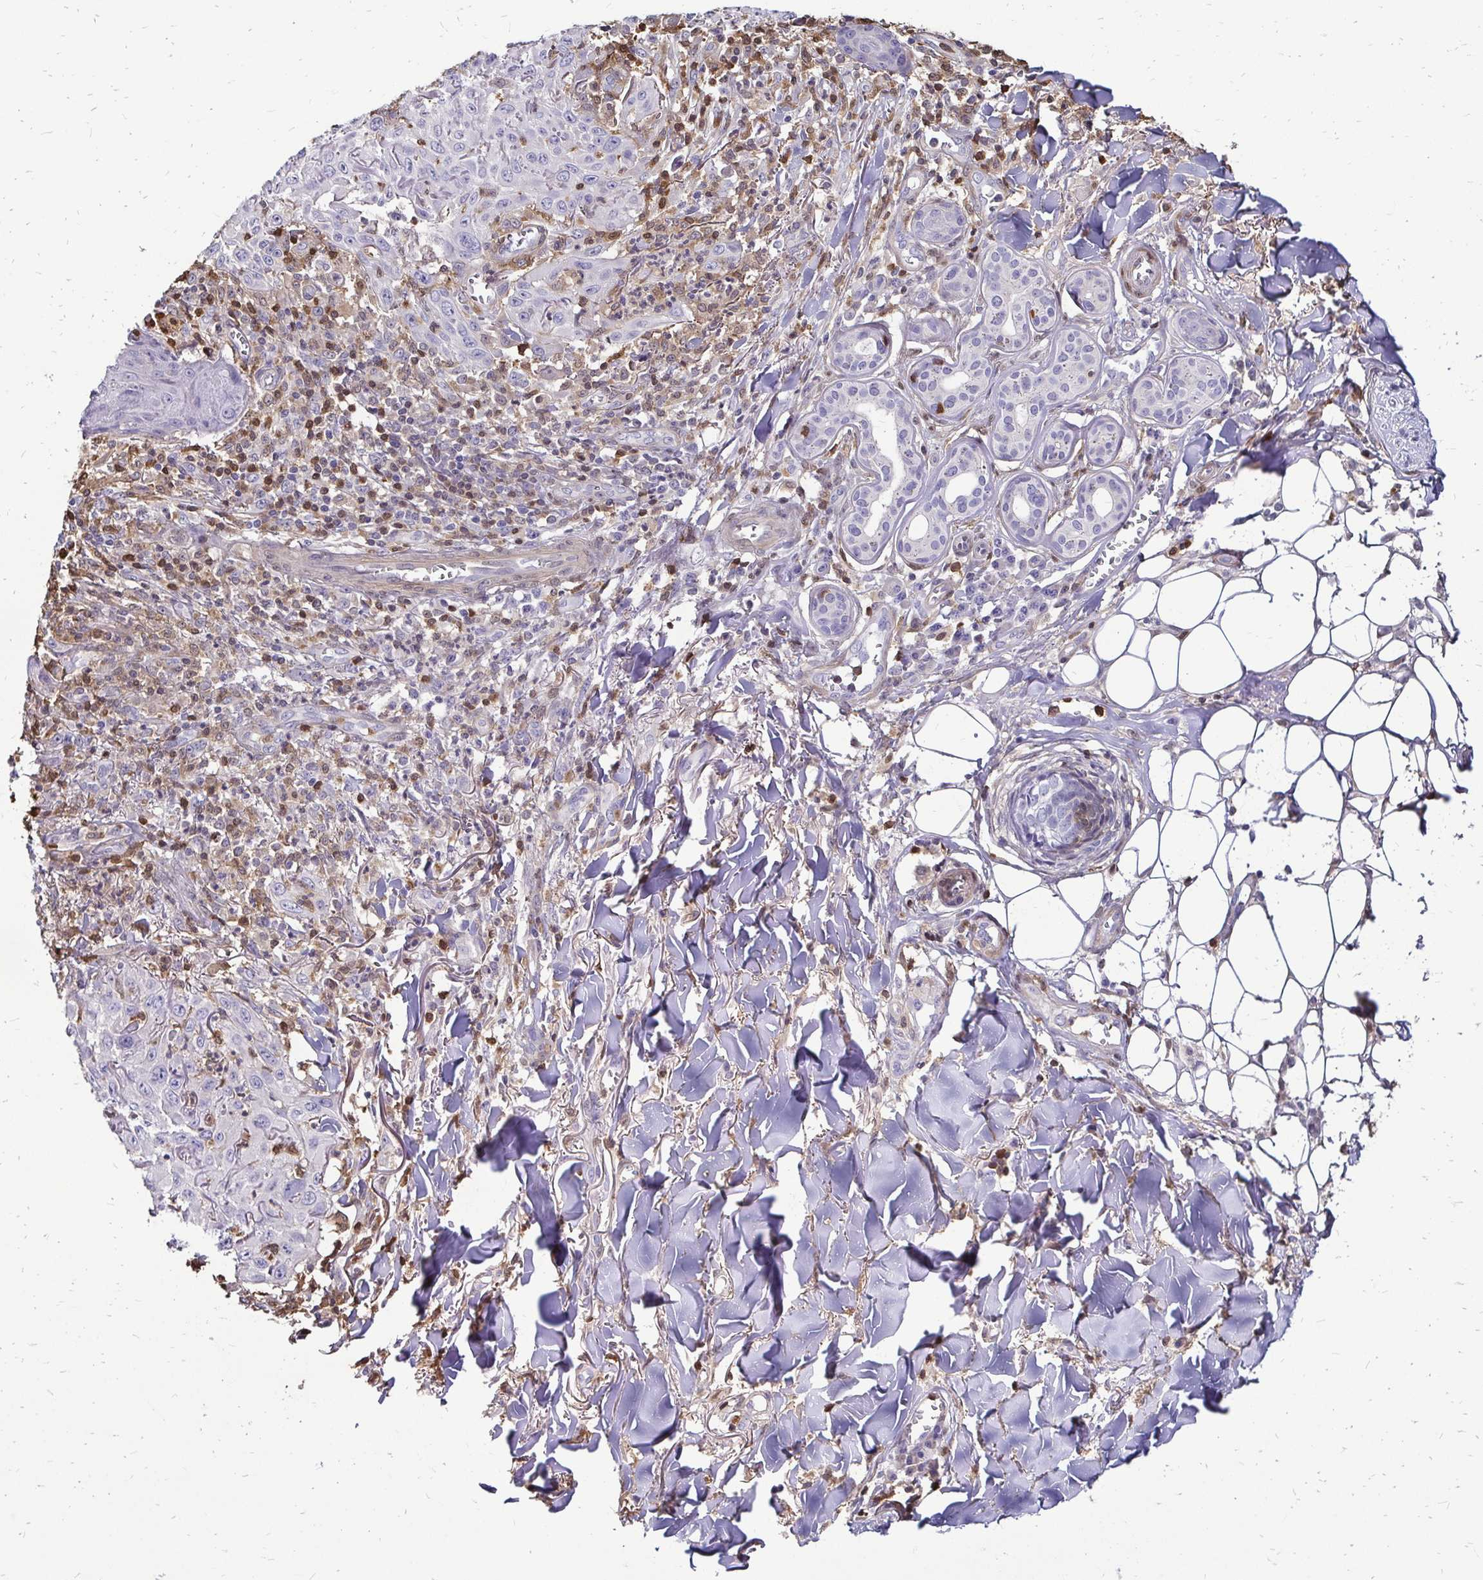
{"staining": {"intensity": "negative", "quantity": "none", "location": "none"}, "tissue": "skin cancer", "cell_type": "Tumor cells", "image_type": "cancer", "snomed": [{"axis": "morphology", "description": "Squamous cell carcinoma, NOS"}, {"axis": "topography", "description": "Skin"}], "caption": "The immunohistochemistry histopathology image has no significant staining in tumor cells of skin squamous cell carcinoma tissue.", "gene": "ZFP1", "patient": {"sex": "male", "age": 75}}